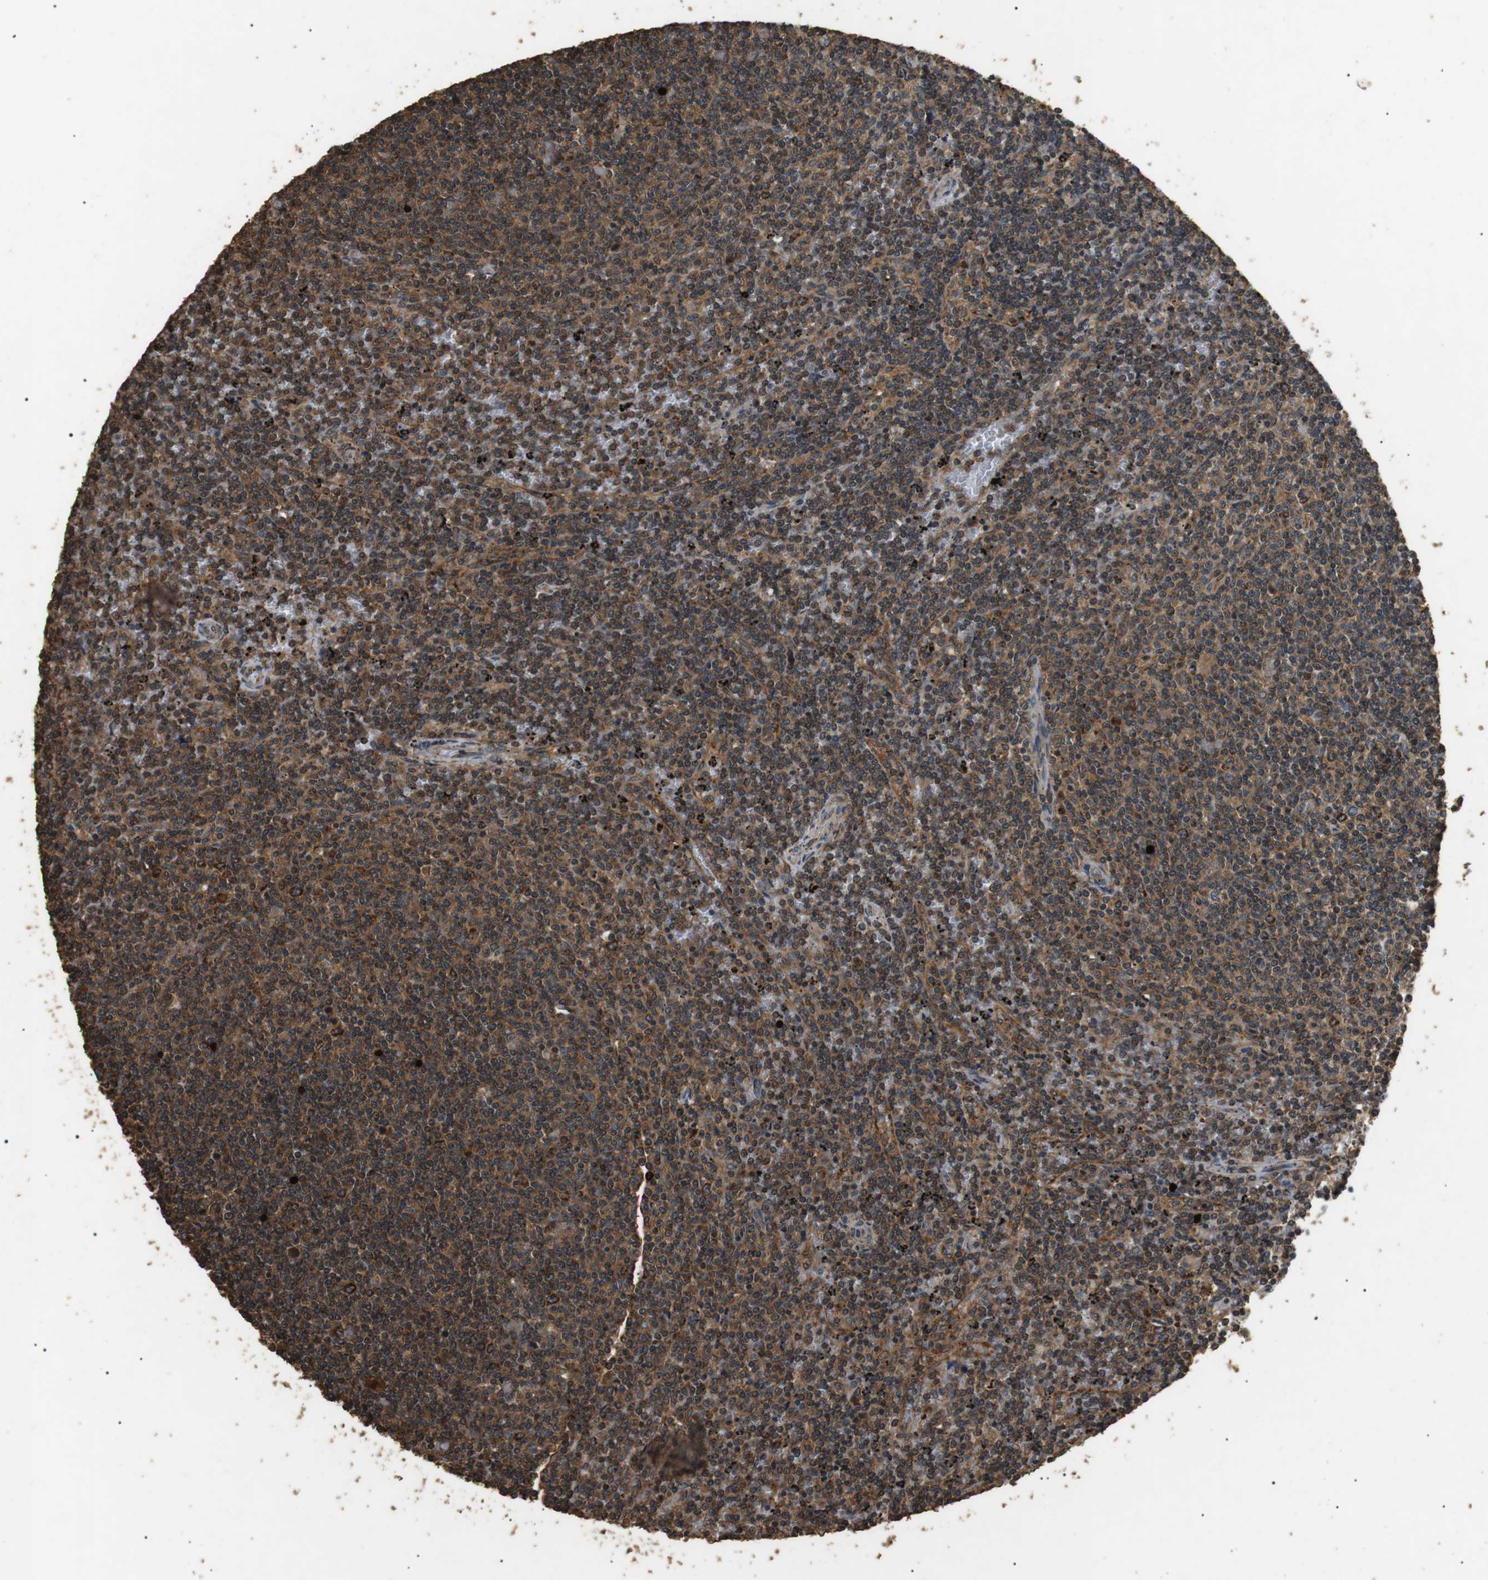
{"staining": {"intensity": "moderate", "quantity": ">75%", "location": "cytoplasmic/membranous"}, "tissue": "lymphoma", "cell_type": "Tumor cells", "image_type": "cancer", "snomed": [{"axis": "morphology", "description": "Malignant lymphoma, non-Hodgkin's type, Low grade"}, {"axis": "topography", "description": "Spleen"}], "caption": "Malignant lymphoma, non-Hodgkin's type (low-grade) tissue shows moderate cytoplasmic/membranous positivity in approximately >75% of tumor cells", "gene": "TBC1D15", "patient": {"sex": "female", "age": 50}}